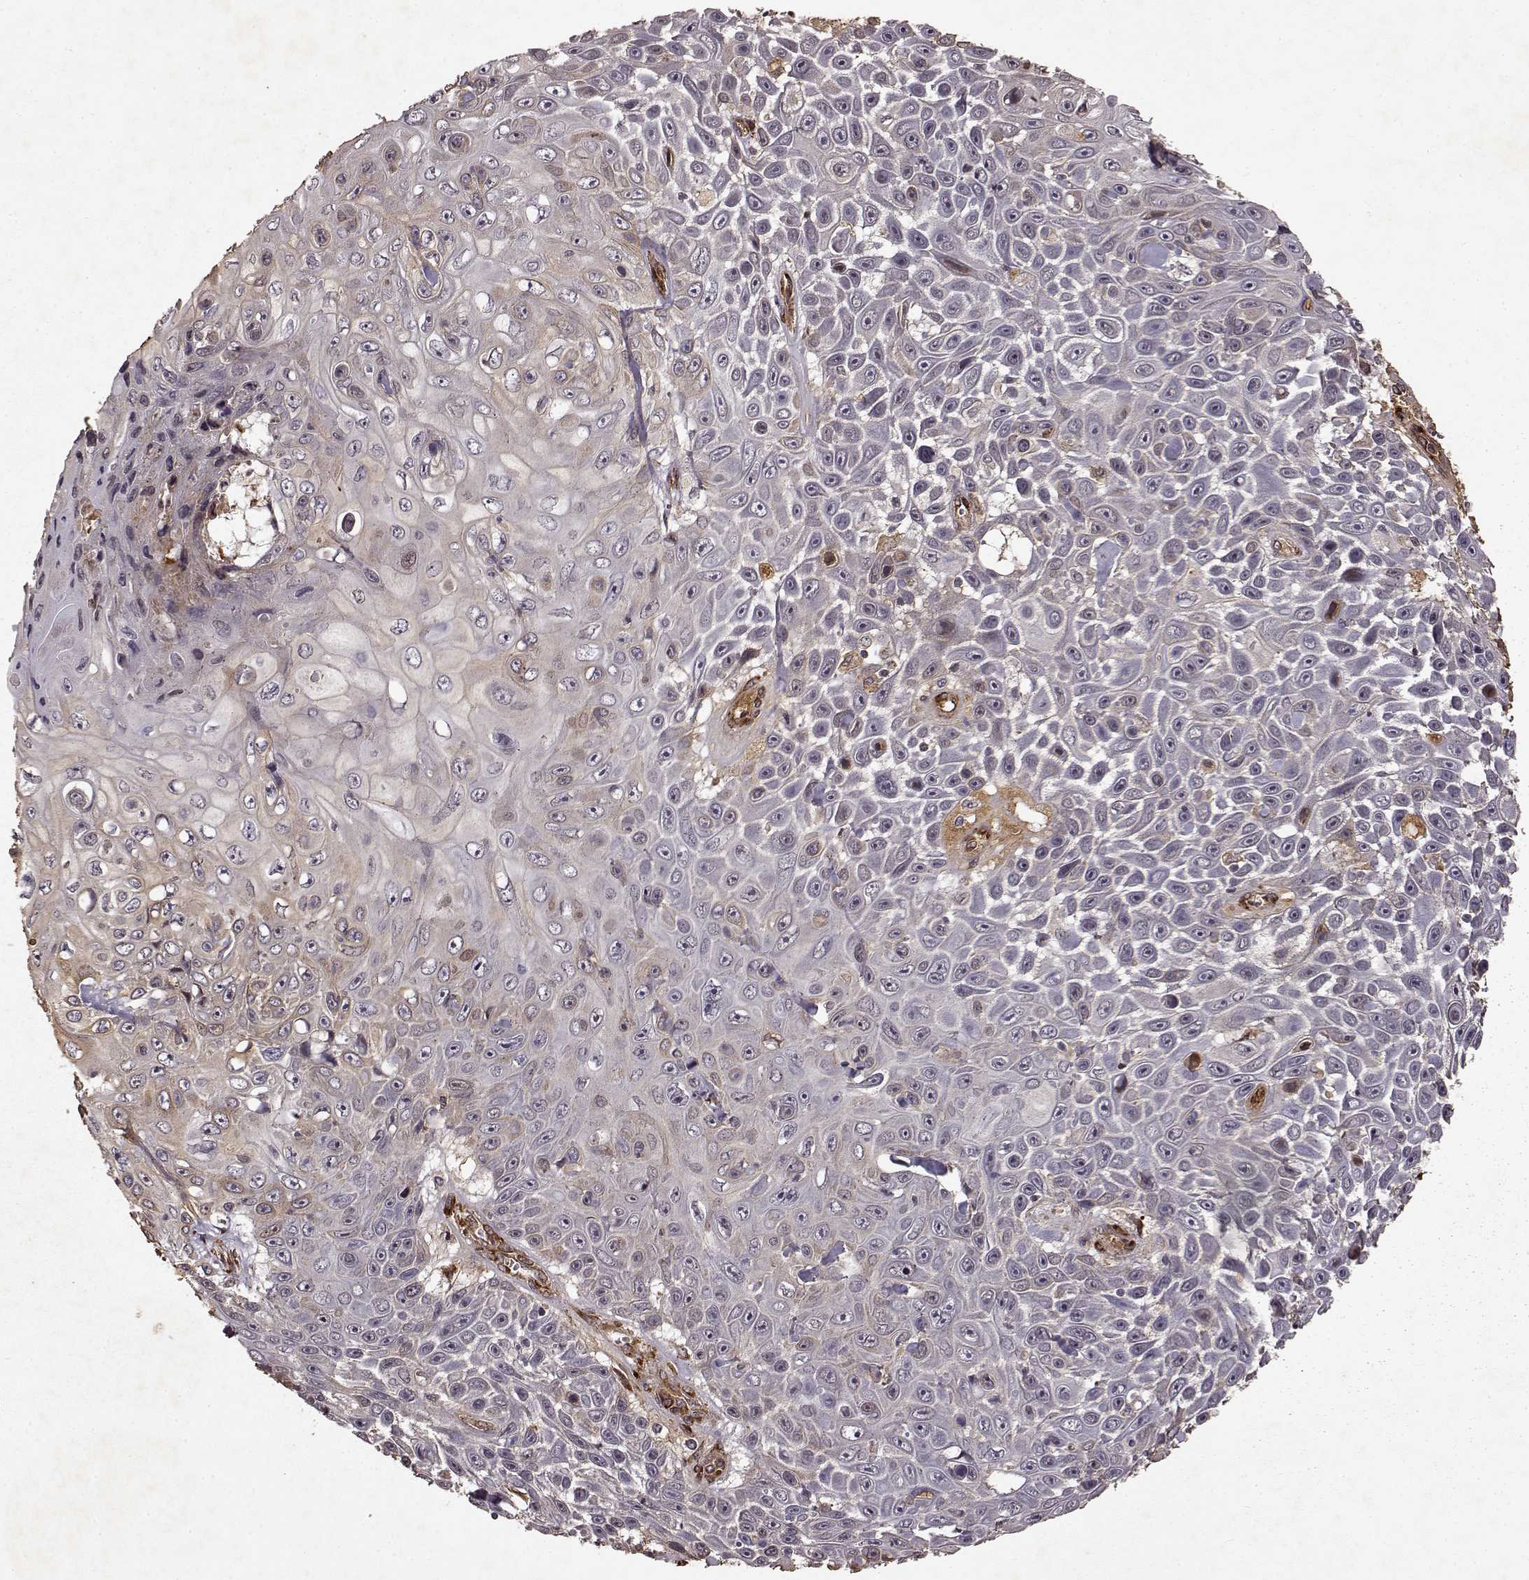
{"staining": {"intensity": "weak", "quantity": "<25%", "location": "cytoplasmic/membranous"}, "tissue": "skin cancer", "cell_type": "Tumor cells", "image_type": "cancer", "snomed": [{"axis": "morphology", "description": "Squamous cell carcinoma, NOS"}, {"axis": "topography", "description": "Skin"}], "caption": "Image shows no significant protein positivity in tumor cells of skin cancer.", "gene": "FSTL1", "patient": {"sex": "male", "age": 82}}